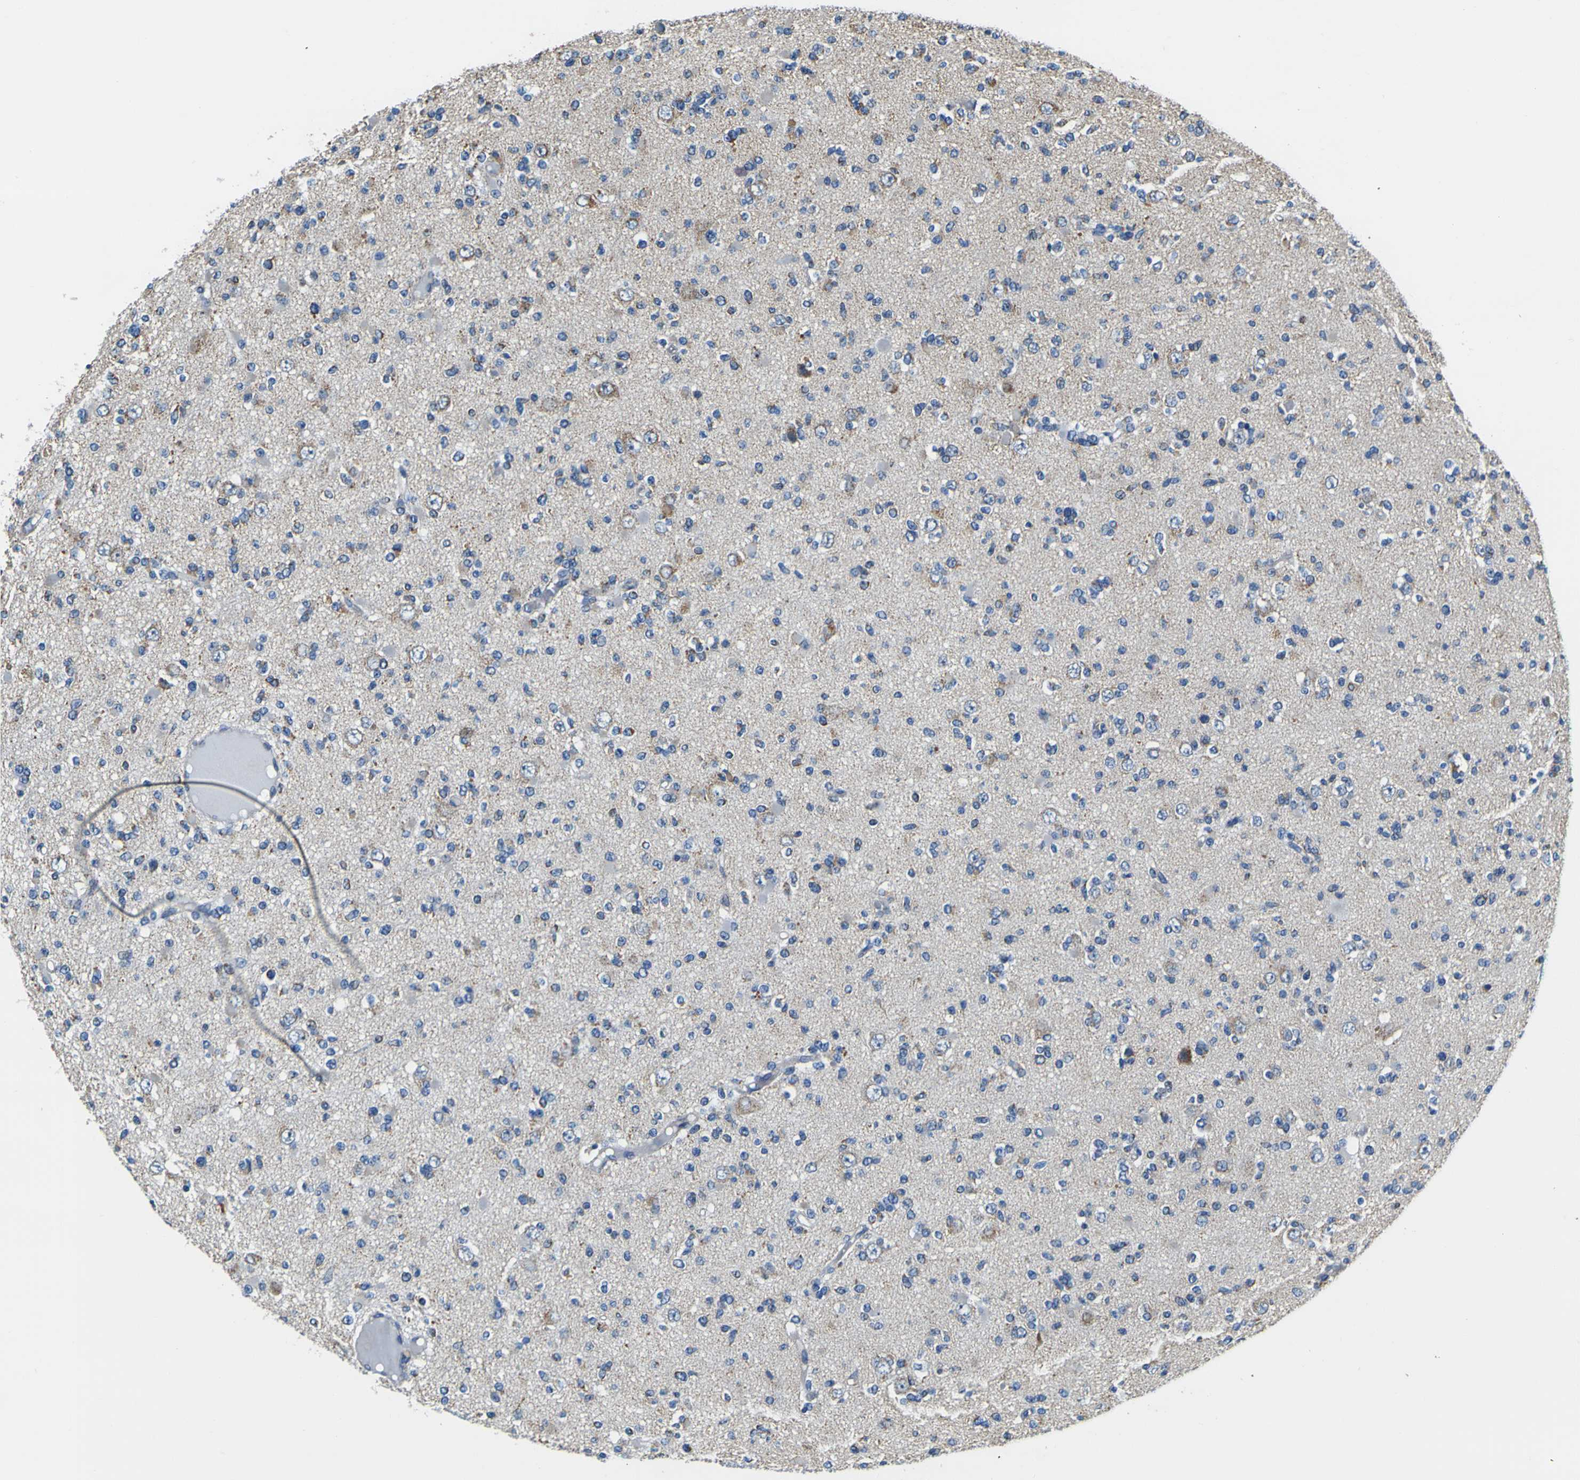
{"staining": {"intensity": "weak", "quantity": "<25%", "location": "cytoplasmic/membranous"}, "tissue": "glioma", "cell_type": "Tumor cells", "image_type": "cancer", "snomed": [{"axis": "morphology", "description": "Glioma, malignant, Low grade"}, {"axis": "topography", "description": "Brain"}], "caption": "Immunohistochemistry of human glioma exhibits no expression in tumor cells.", "gene": "LRP4", "patient": {"sex": "female", "age": 22}}